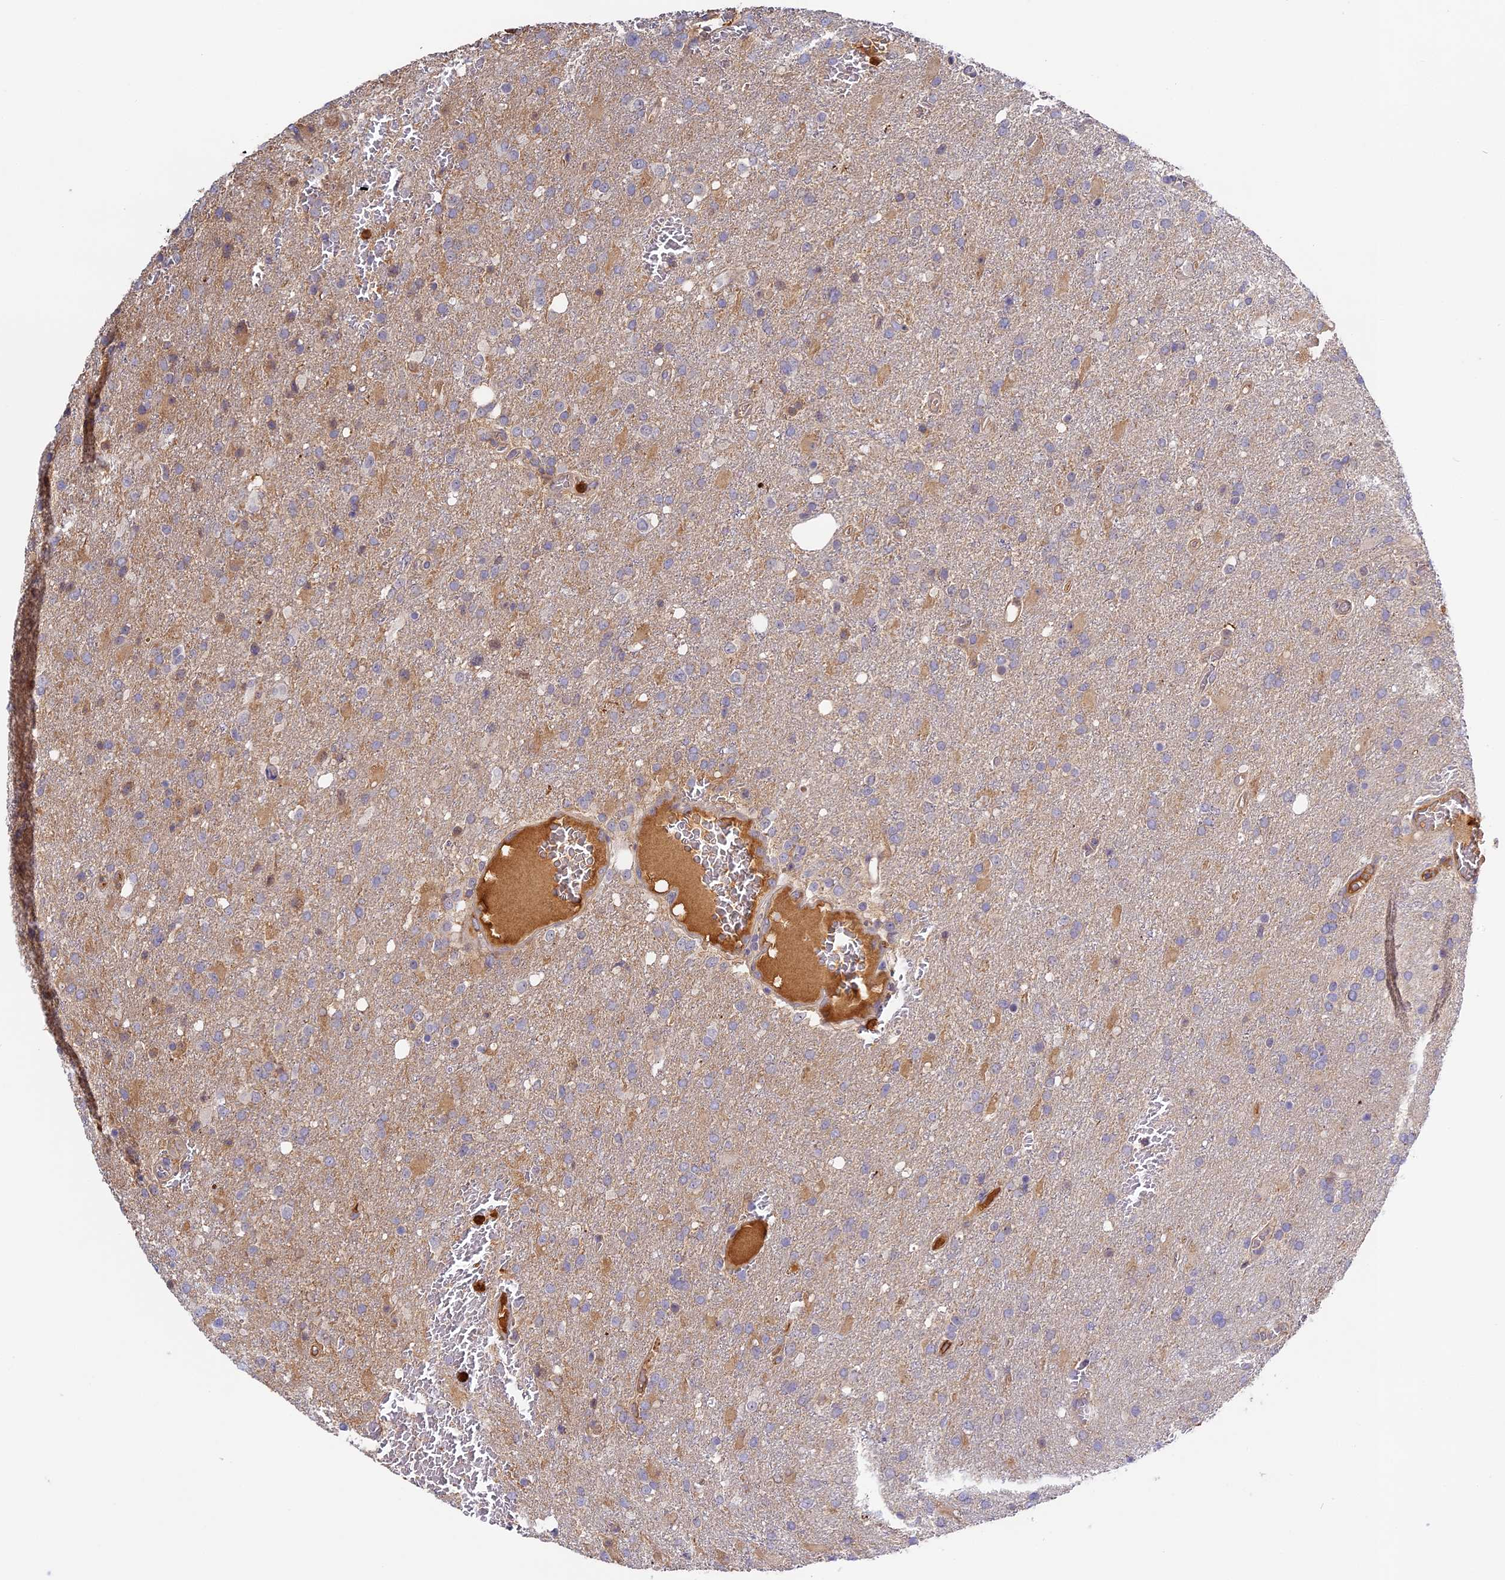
{"staining": {"intensity": "weak", "quantity": "<25%", "location": "cytoplasmic/membranous"}, "tissue": "glioma", "cell_type": "Tumor cells", "image_type": "cancer", "snomed": [{"axis": "morphology", "description": "Glioma, malignant, High grade"}, {"axis": "topography", "description": "Brain"}], "caption": "Tumor cells are negative for protein expression in human high-grade glioma (malignant).", "gene": "ADGRD1", "patient": {"sex": "female", "age": 74}}